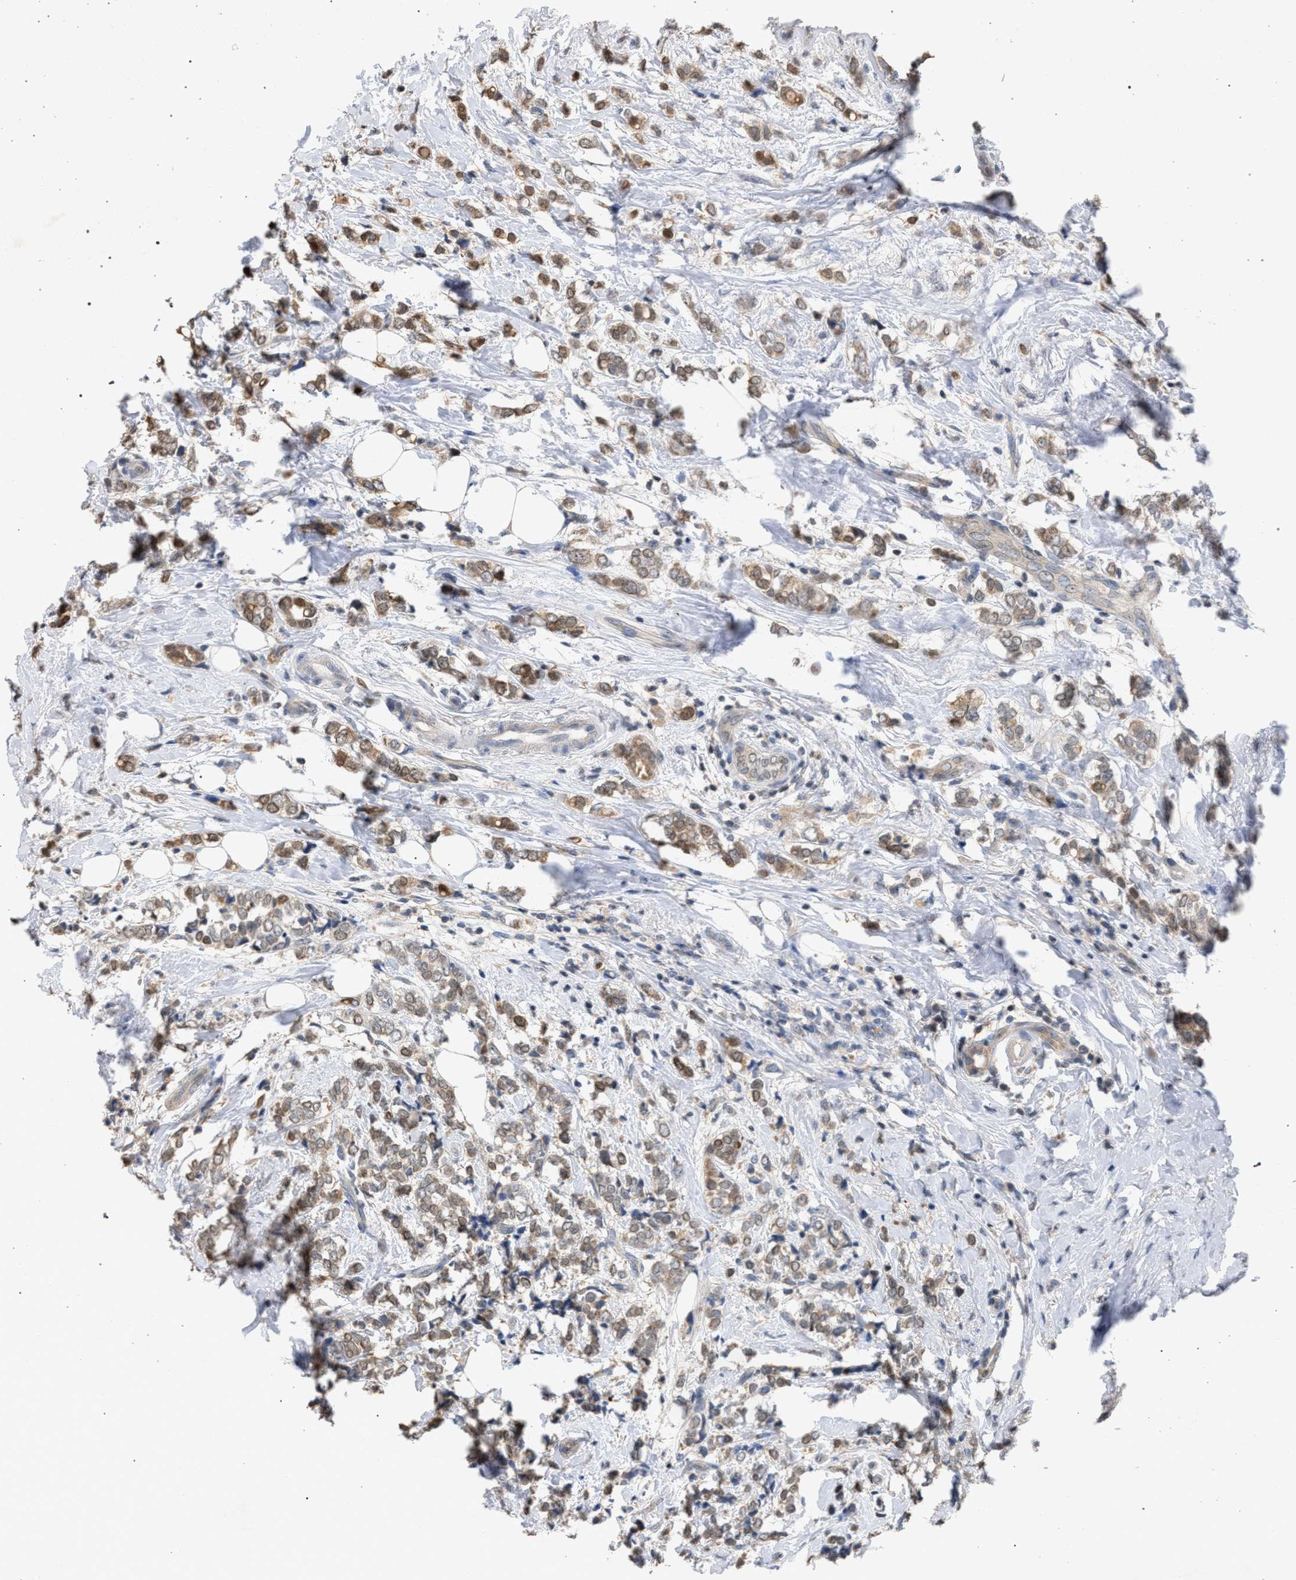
{"staining": {"intensity": "moderate", "quantity": ">75%", "location": "cytoplasmic/membranous"}, "tissue": "breast cancer", "cell_type": "Tumor cells", "image_type": "cancer", "snomed": [{"axis": "morphology", "description": "Normal tissue, NOS"}, {"axis": "morphology", "description": "Lobular carcinoma"}, {"axis": "topography", "description": "Breast"}], "caption": "Breast cancer stained for a protein shows moderate cytoplasmic/membranous positivity in tumor cells. (brown staining indicates protein expression, while blue staining denotes nuclei).", "gene": "TECPR1", "patient": {"sex": "female", "age": 47}}